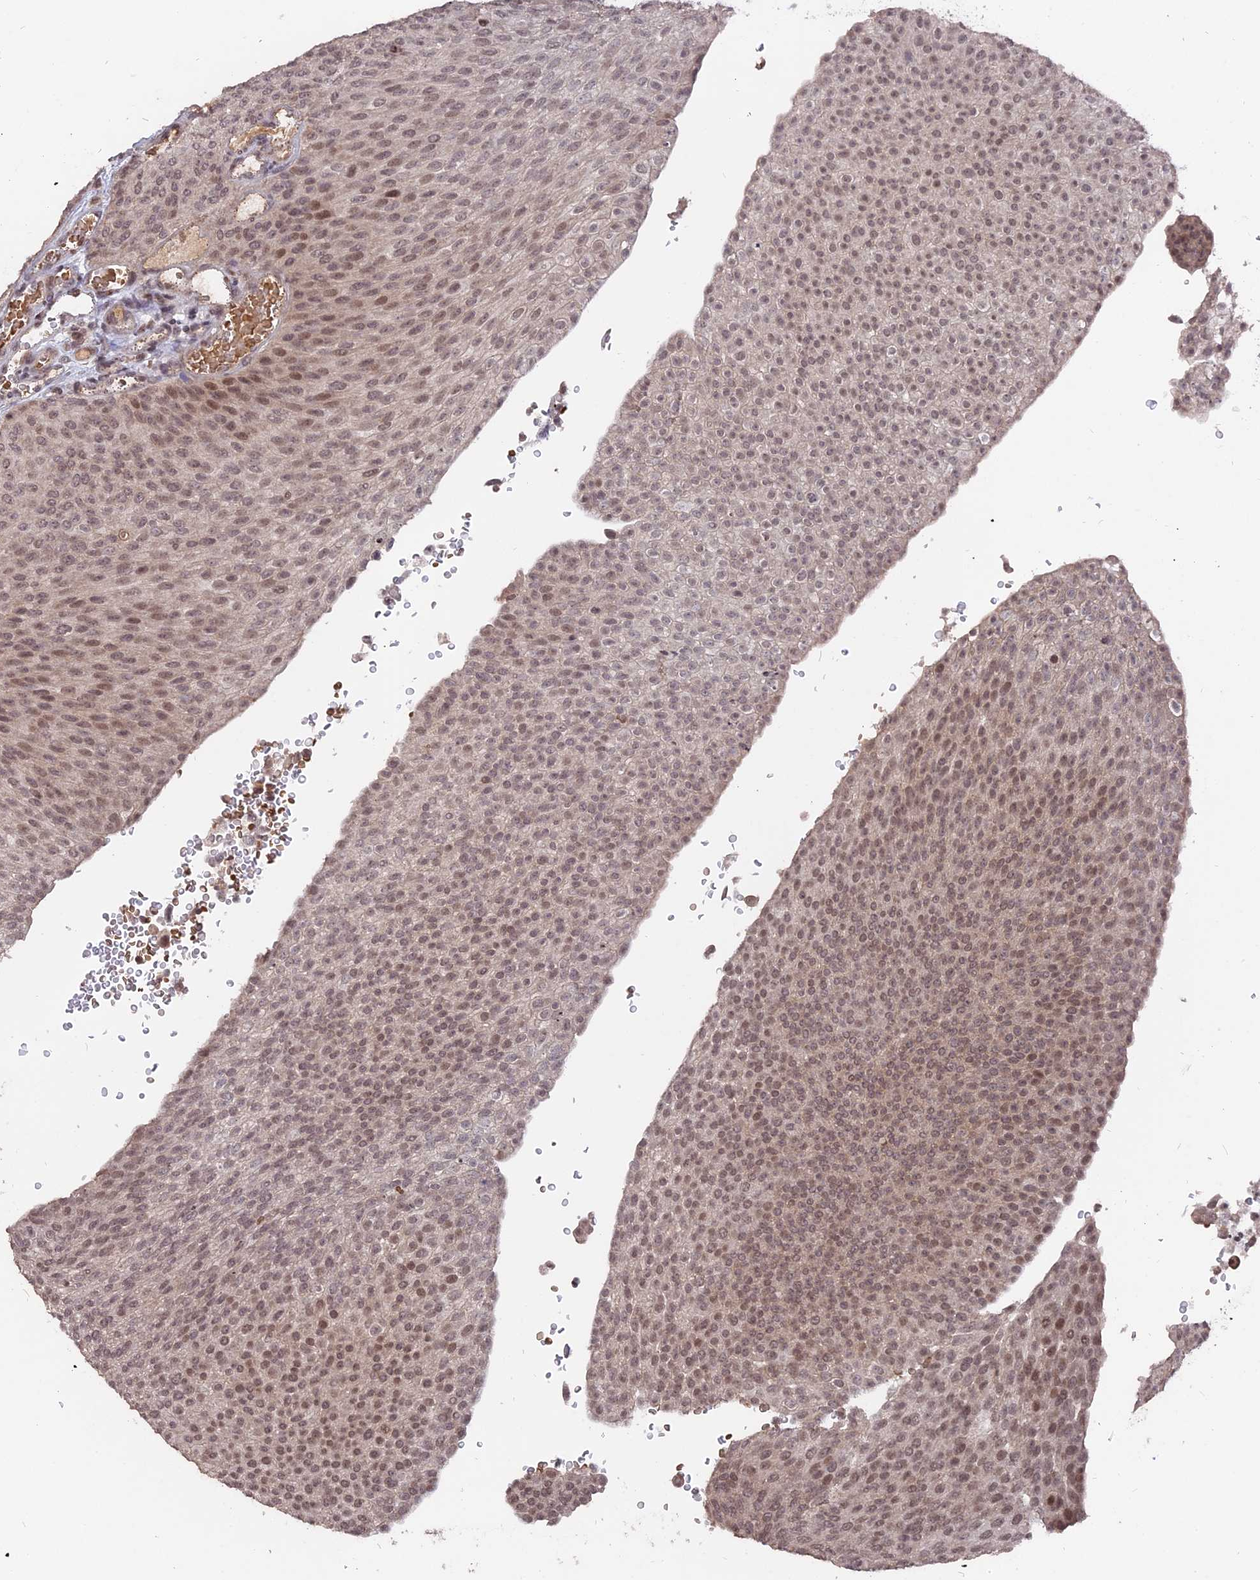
{"staining": {"intensity": "moderate", "quantity": "25%-75%", "location": "nuclear"}, "tissue": "urothelial cancer", "cell_type": "Tumor cells", "image_type": "cancer", "snomed": [{"axis": "morphology", "description": "Urothelial carcinoma, High grade"}, {"axis": "topography", "description": "Urinary bladder"}], "caption": "Immunohistochemical staining of human urothelial cancer shows medium levels of moderate nuclear protein staining in about 25%-75% of tumor cells.", "gene": "NR1H3", "patient": {"sex": "female", "age": 79}}